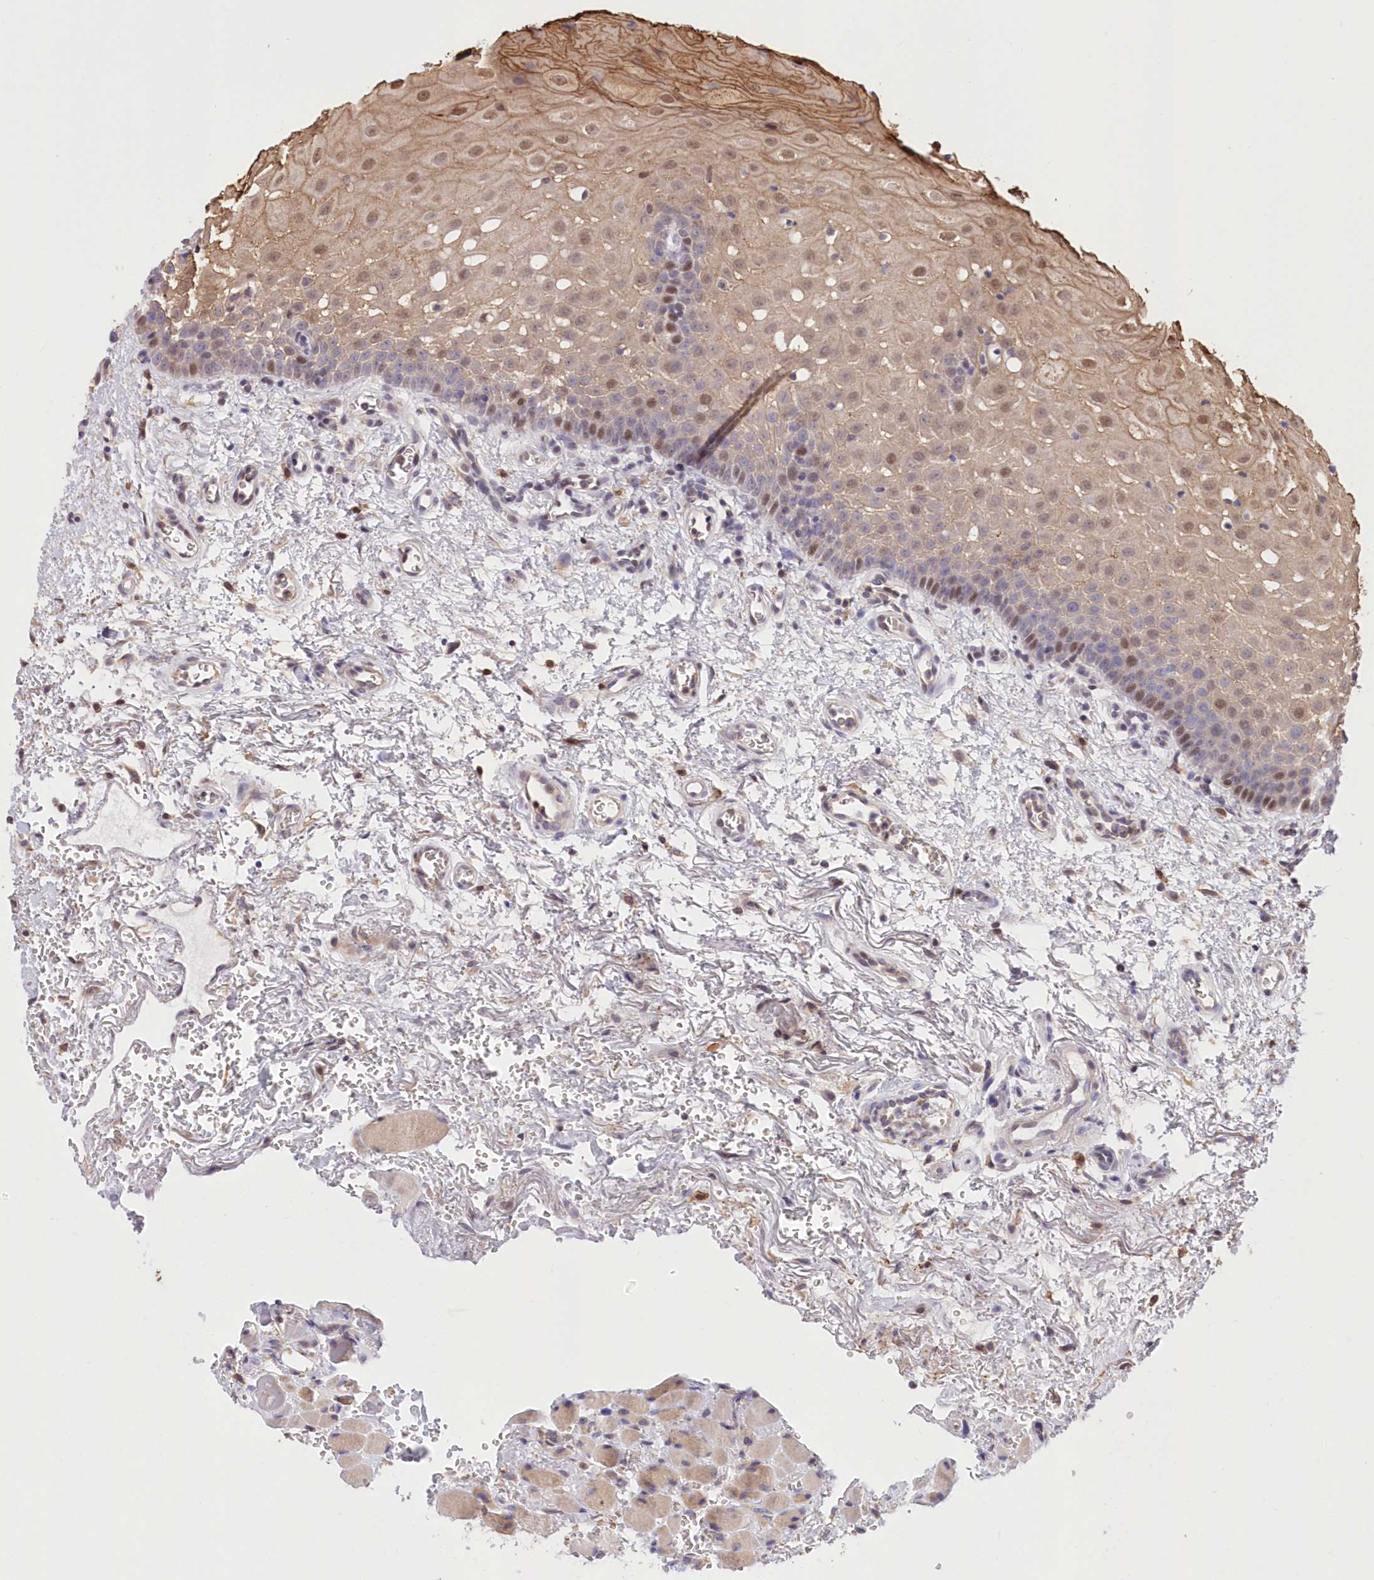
{"staining": {"intensity": "moderate", "quantity": ">75%", "location": "cytoplasmic/membranous,nuclear"}, "tissue": "oral mucosa", "cell_type": "Squamous epithelial cells", "image_type": "normal", "snomed": [{"axis": "morphology", "description": "Normal tissue, NOS"}, {"axis": "morphology", "description": "Squamous cell carcinoma, NOS"}, {"axis": "topography", "description": "Oral tissue"}, {"axis": "topography", "description": "Head-Neck"}], "caption": "Protein expression analysis of normal oral mucosa reveals moderate cytoplasmic/membranous,nuclear staining in about >75% of squamous epithelial cells.", "gene": "RNPEPL1", "patient": {"sex": "male", "age": 68}}